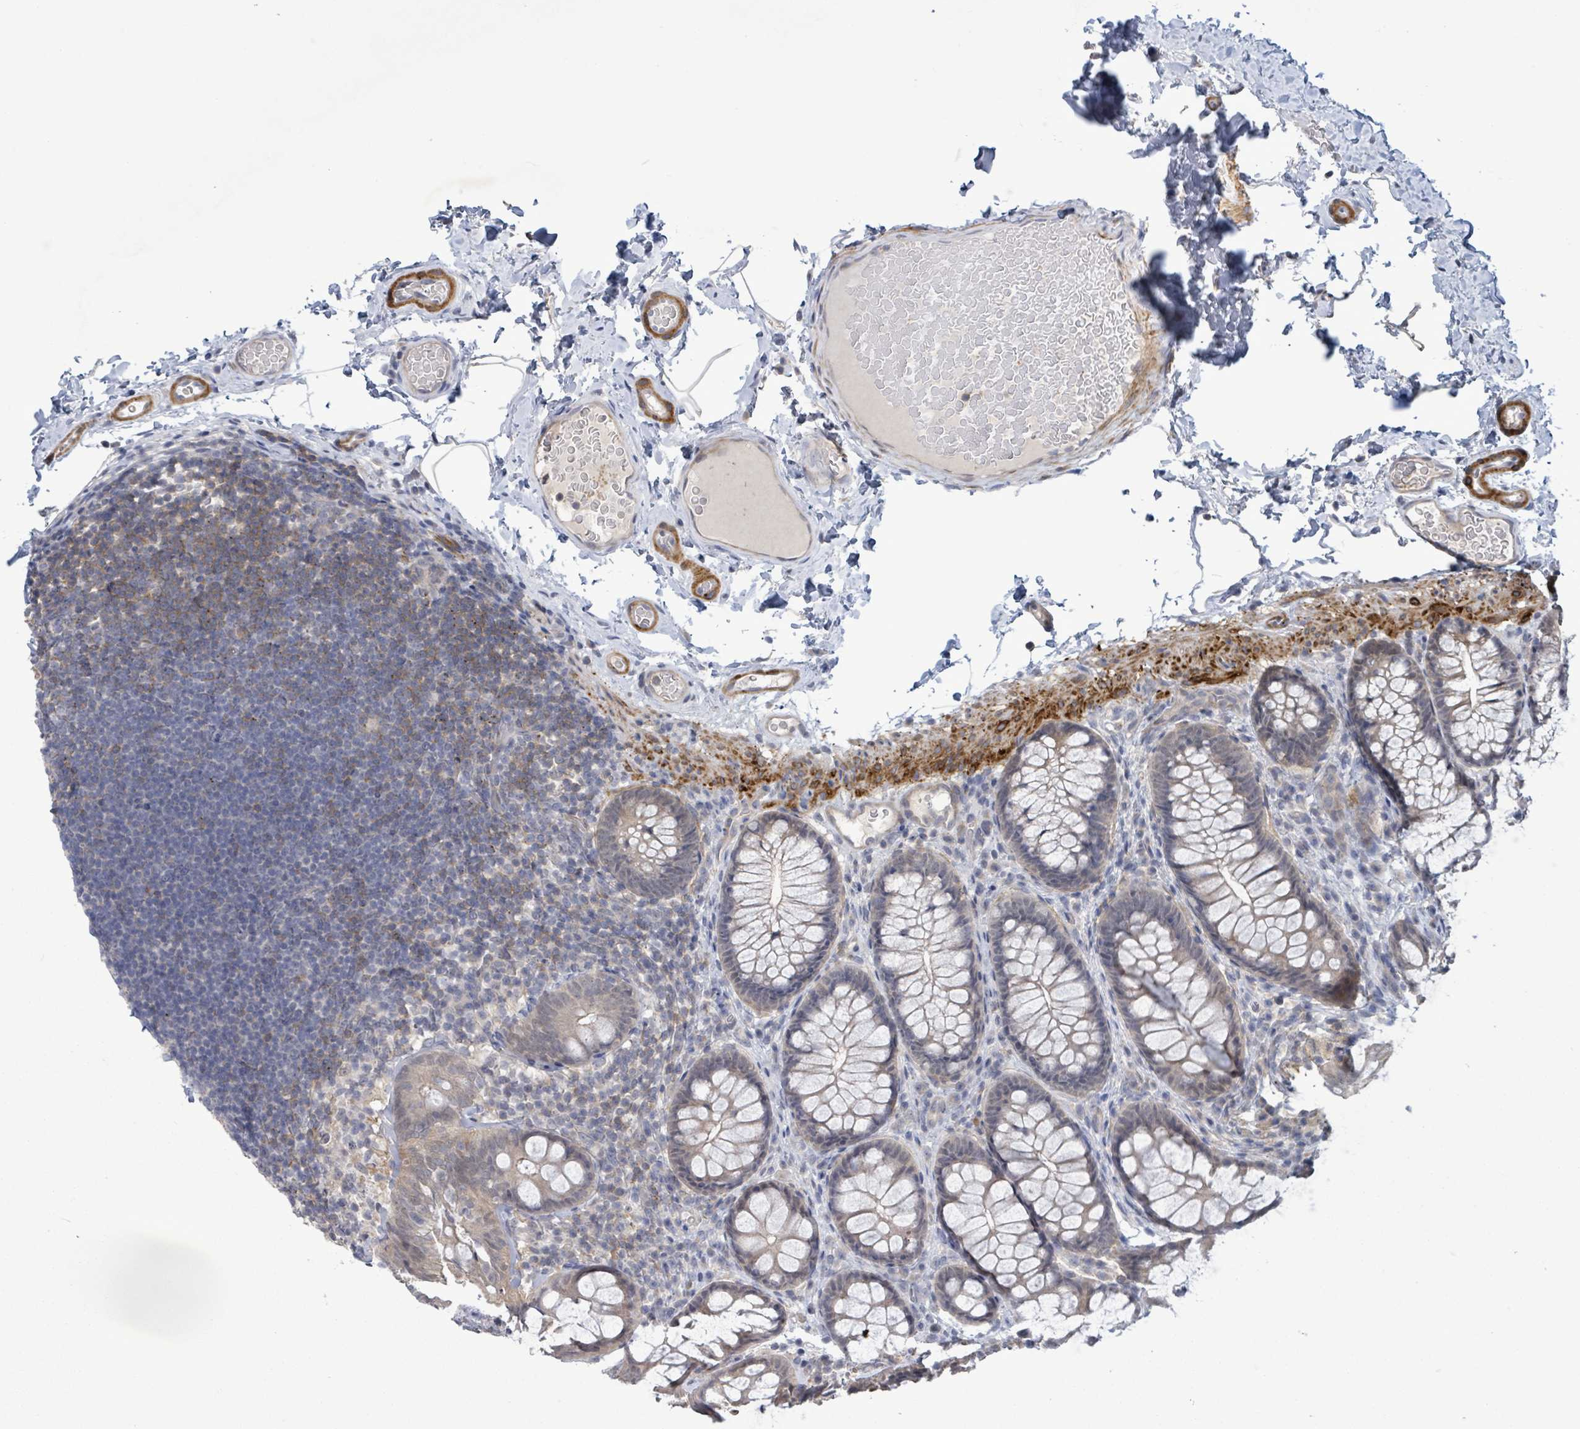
{"staining": {"intensity": "weak", "quantity": "<25%", "location": "cytoplasmic/membranous"}, "tissue": "colon", "cell_type": "Endothelial cells", "image_type": "normal", "snomed": [{"axis": "morphology", "description": "Normal tissue, NOS"}, {"axis": "topography", "description": "Colon"}], "caption": "High power microscopy image of an immunohistochemistry (IHC) histopathology image of unremarkable colon, revealing no significant expression in endothelial cells.", "gene": "AMMECR1", "patient": {"sex": "male", "age": 46}}